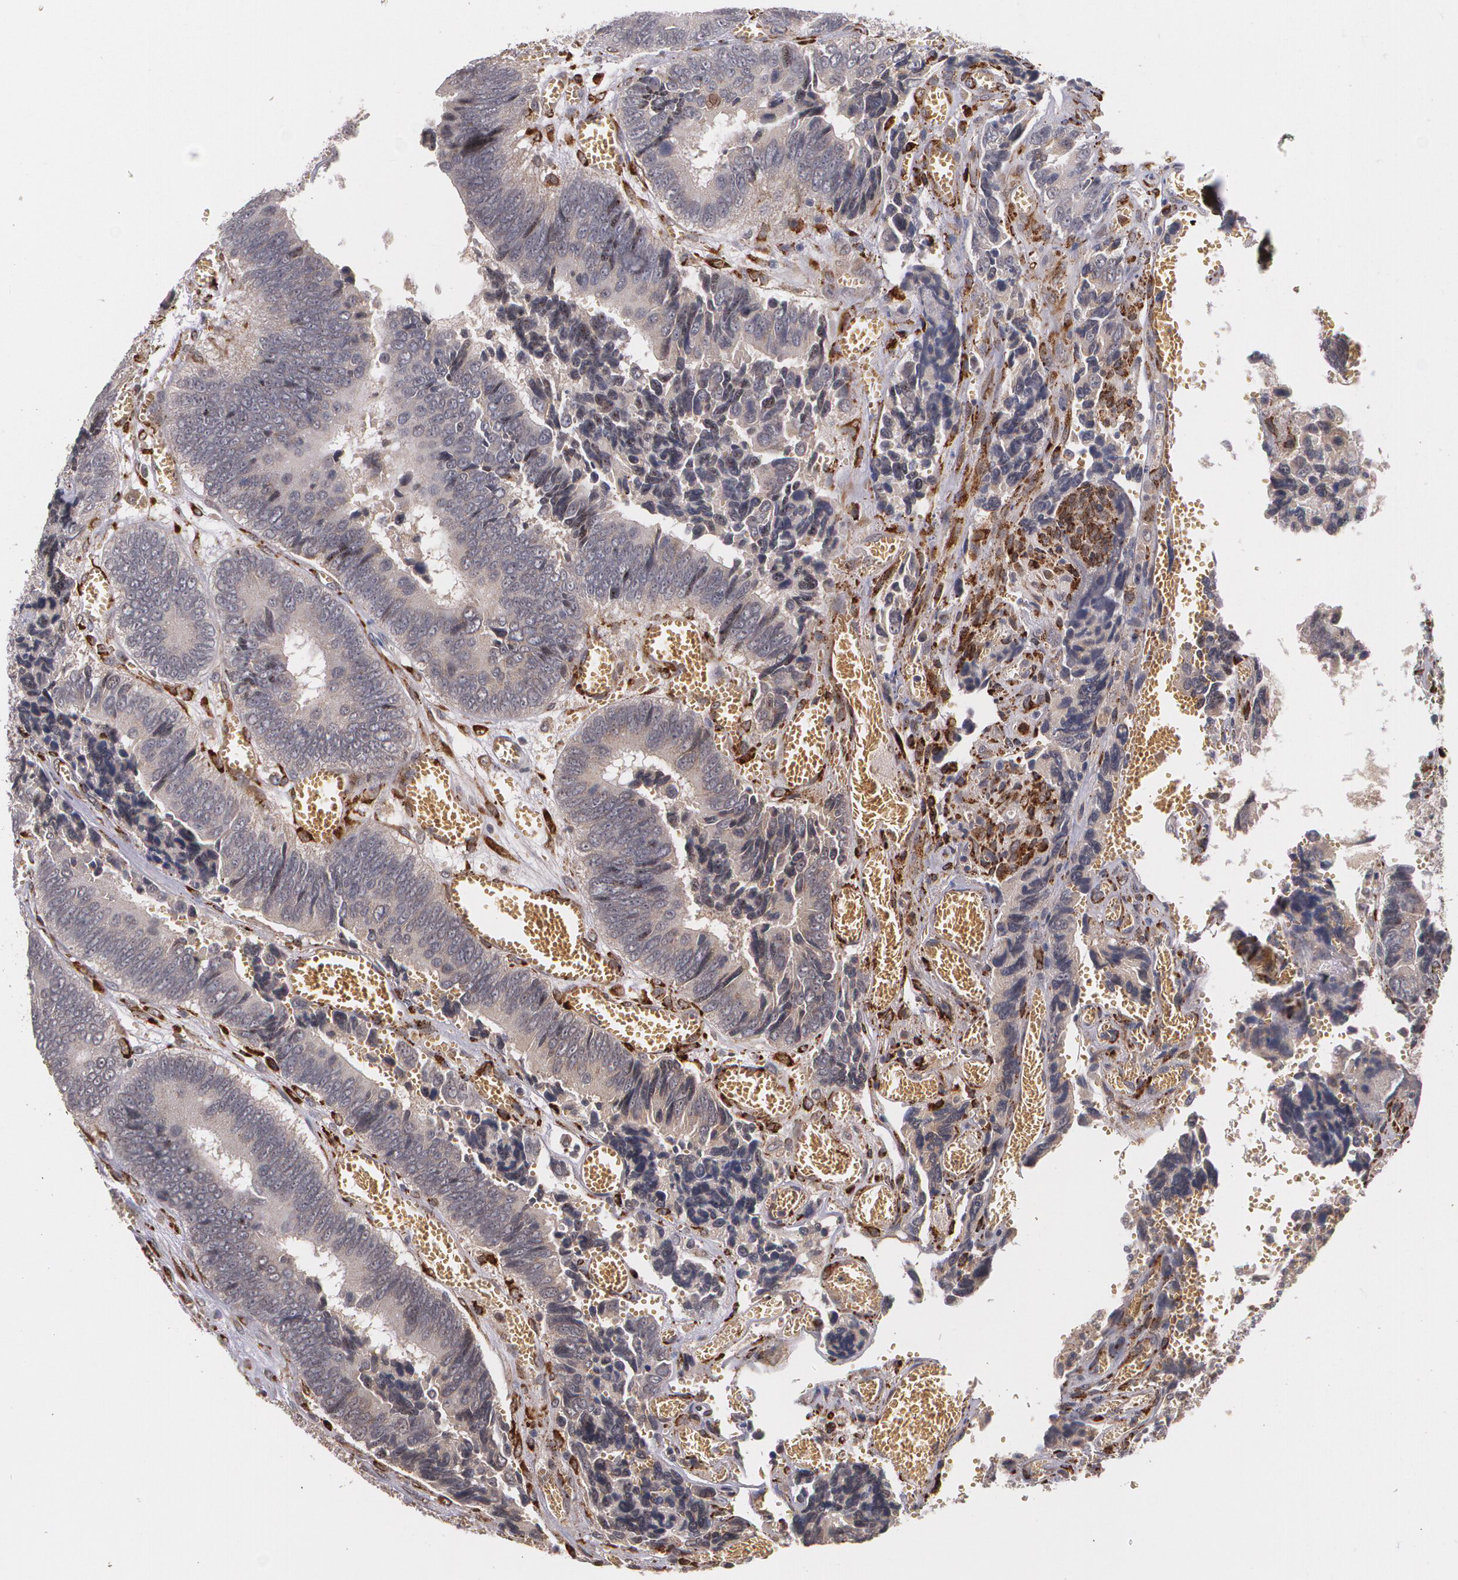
{"staining": {"intensity": "weak", "quantity": "<25%", "location": "cytoplasmic/membranous"}, "tissue": "colorectal cancer", "cell_type": "Tumor cells", "image_type": "cancer", "snomed": [{"axis": "morphology", "description": "Adenocarcinoma, NOS"}, {"axis": "topography", "description": "Colon"}], "caption": "A histopathology image of human colorectal cancer is negative for staining in tumor cells.", "gene": "IFNGR2", "patient": {"sex": "male", "age": 72}}